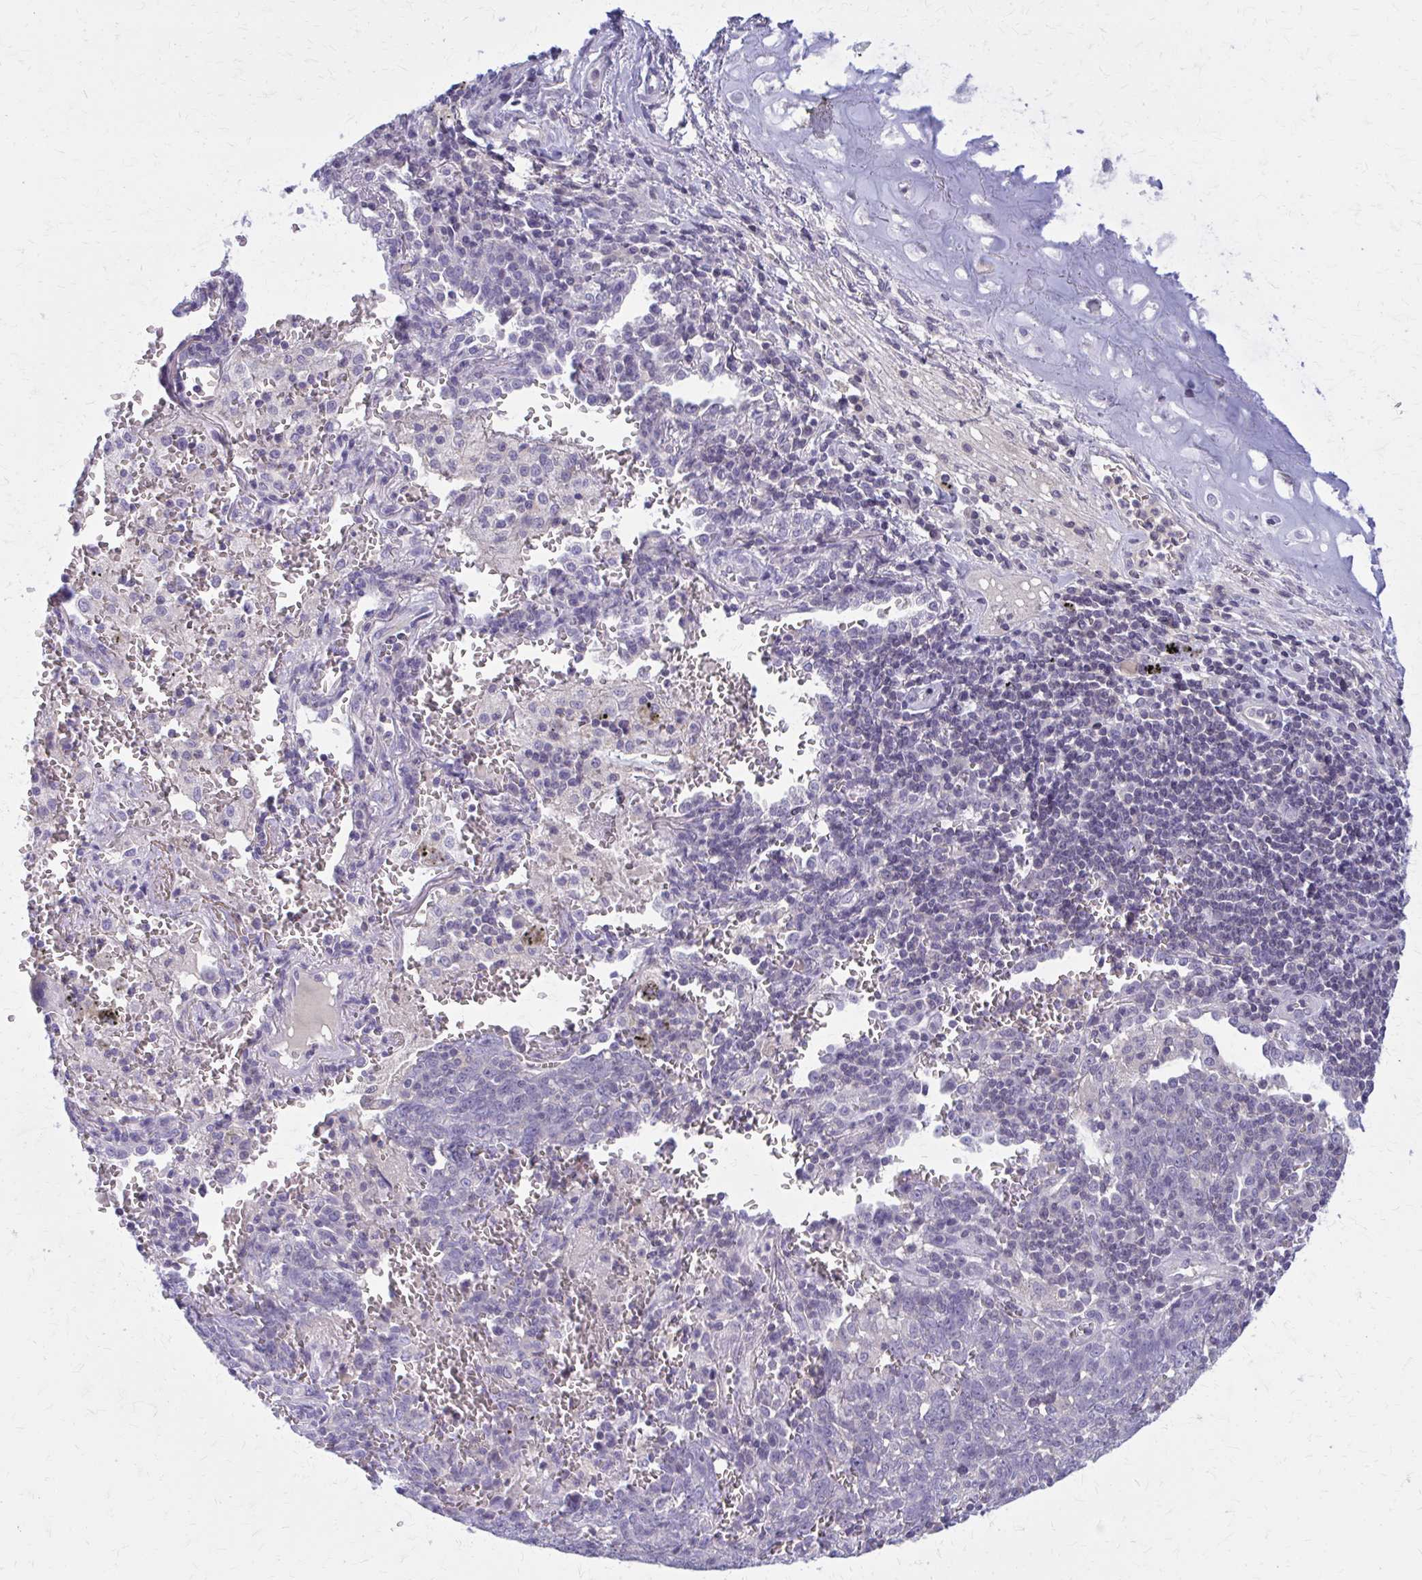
{"staining": {"intensity": "negative", "quantity": "none", "location": "none"}, "tissue": "lung cancer", "cell_type": "Tumor cells", "image_type": "cancer", "snomed": [{"axis": "morphology", "description": "Squamous cell carcinoma, NOS"}, {"axis": "topography", "description": "Lung"}], "caption": "Immunohistochemistry micrograph of neoplastic tissue: lung cancer stained with DAB (3,3'-diaminobenzidine) reveals no significant protein expression in tumor cells.", "gene": "OR4A47", "patient": {"sex": "female", "age": 72}}